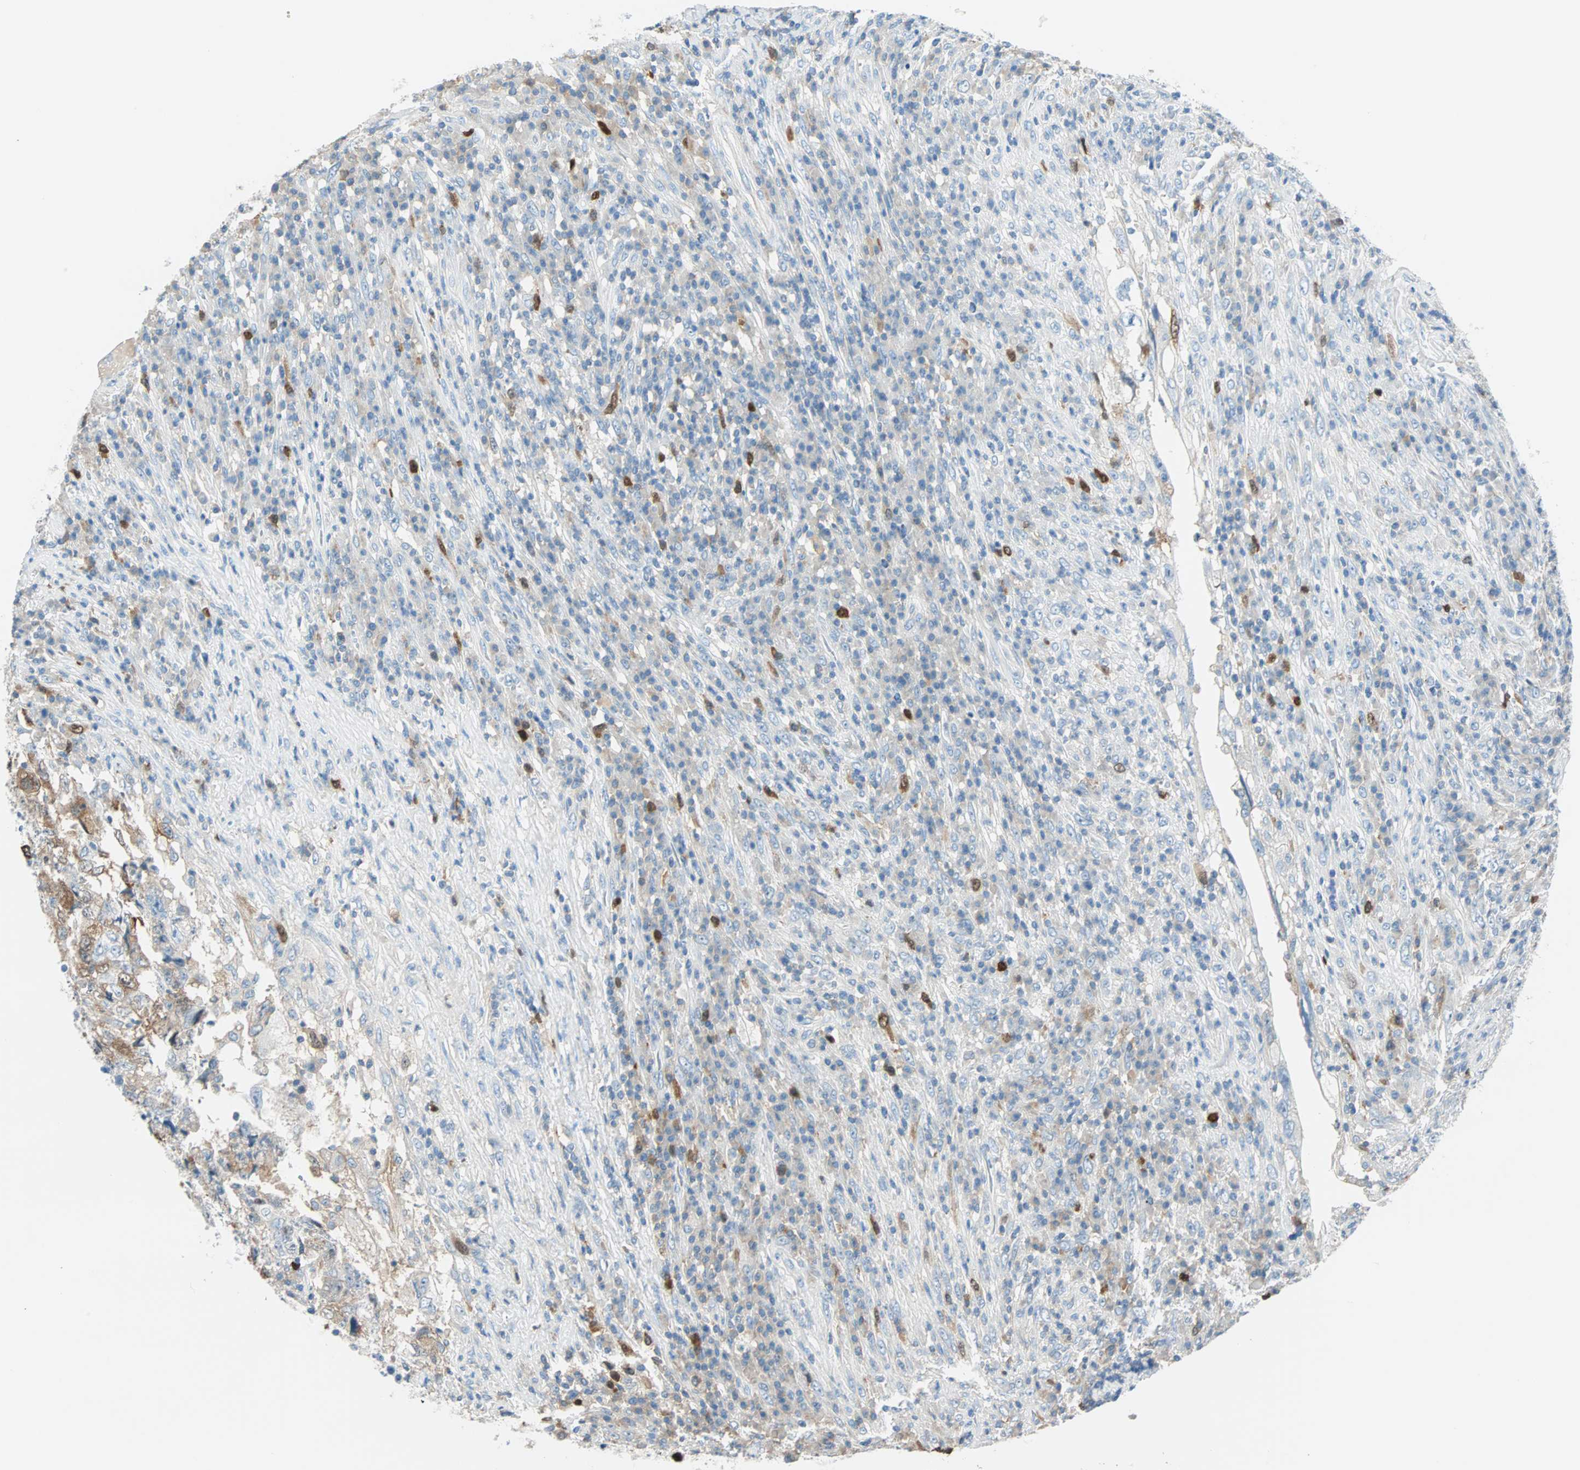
{"staining": {"intensity": "moderate", "quantity": "<25%", "location": "cytoplasmic/membranous"}, "tissue": "testis cancer", "cell_type": "Tumor cells", "image_type": "cancer", "snomed": [{"axis": "morphology", "description": "Necrosis, NOS"}, {"axis": "morphology", "description": "Carcinoma, Embryonal, NOS"}, {"axis": "topography", "description": "Testis"}], "caption": "Human testis cancer (embryonal carcinoma) stained with a protein marker shows moderate staining in tumor cells.", "gene": "PTTG1", "patient": {"sex": "male", "age": 19}}